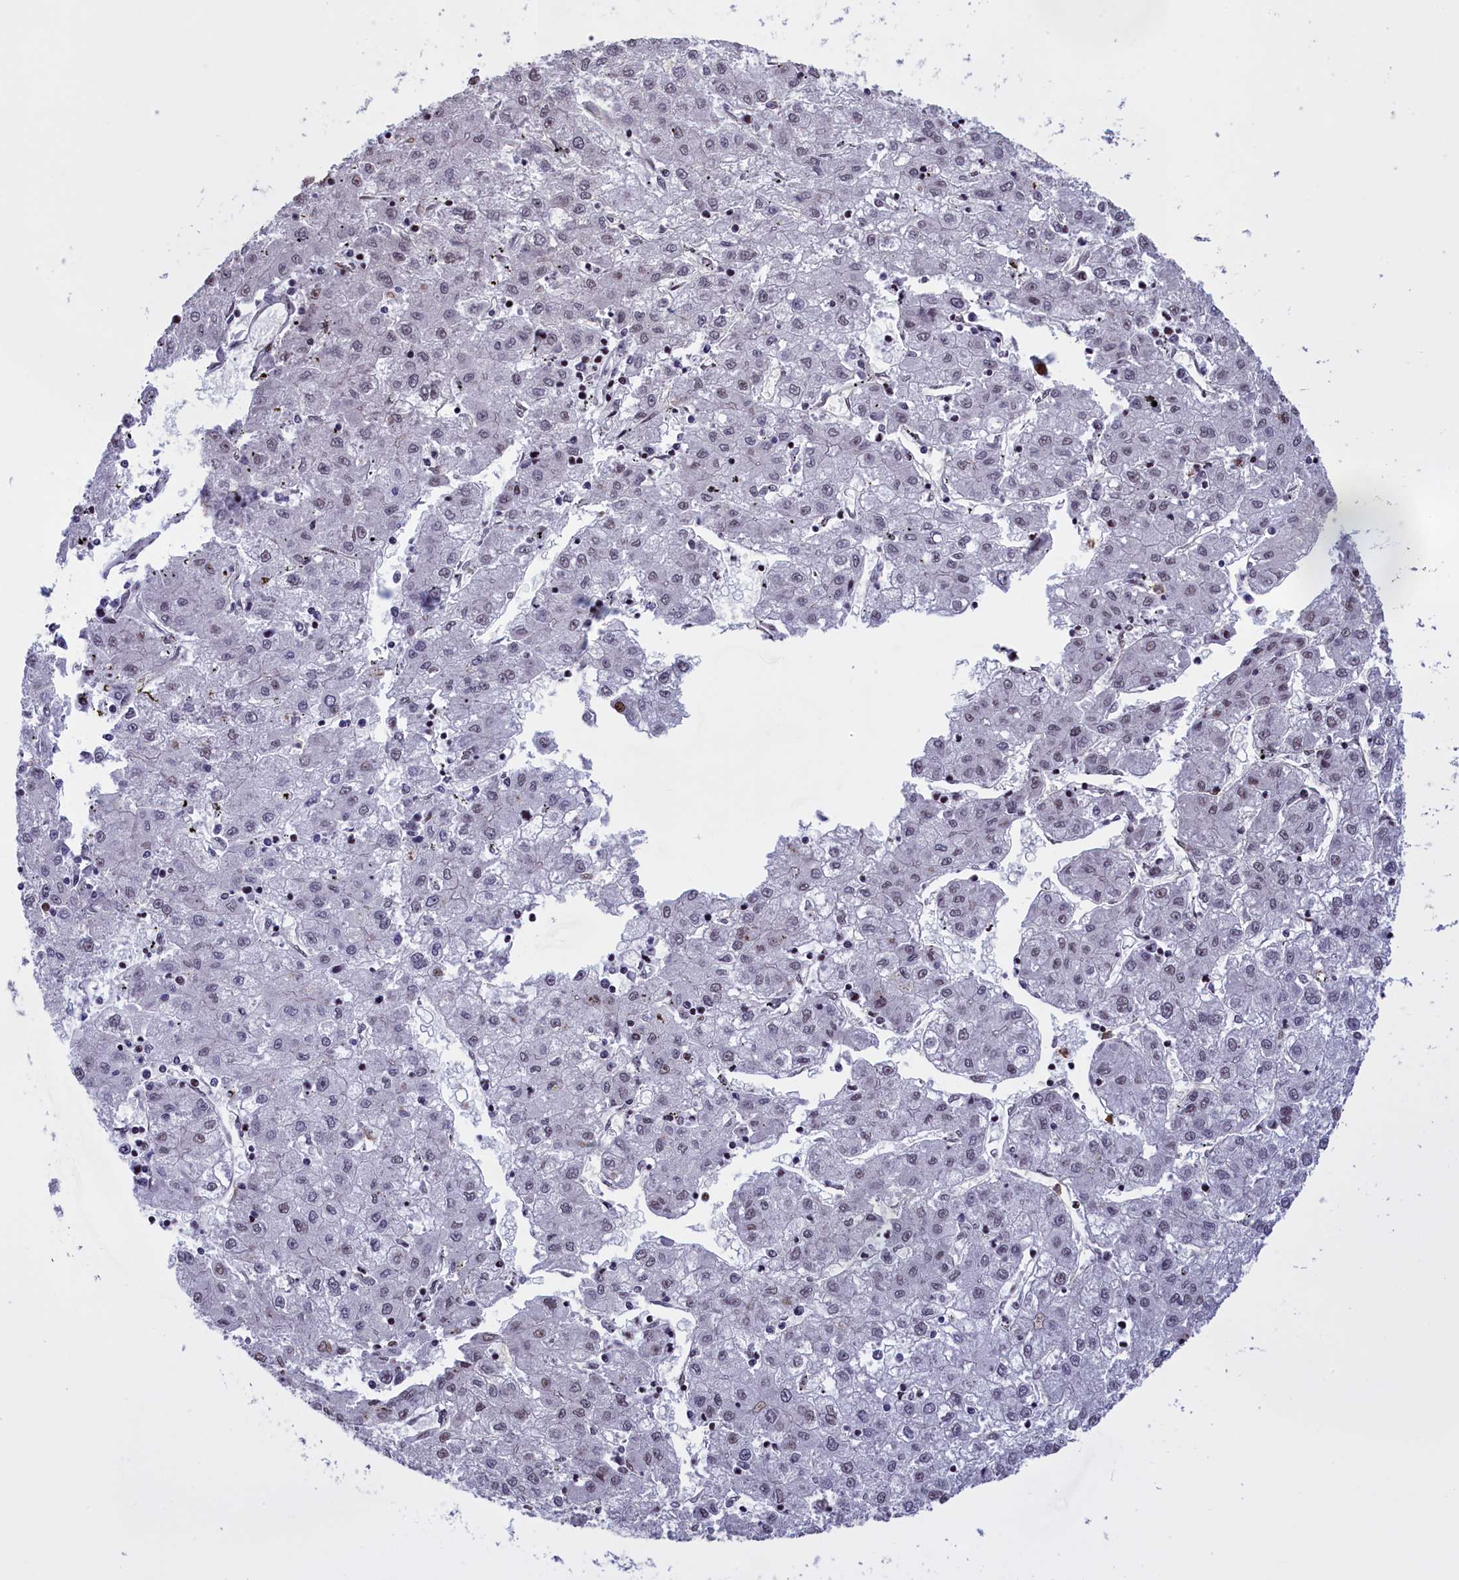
{"staining": {"intensity": "moderate", "quantity": "<25%", "location": "nuclear"}, "tissue": "liver cancer", "cell_type": "Tumor cells", "image_type": "cancer", "snomed": [{"axis": "morphology", "description": "Carcinoma, Hepatocellular, NOS"}, {"axis": "topography", "description": "Liver"}], "caption": "Approximately <25% of tumor cells in hepatocellular carcinoma (liver) reveal moderate nuclear protein expression as visualized by brown immunohistochemical staining.", "gene": "RELB", "patient": {"sex": "male", "age": 72}}